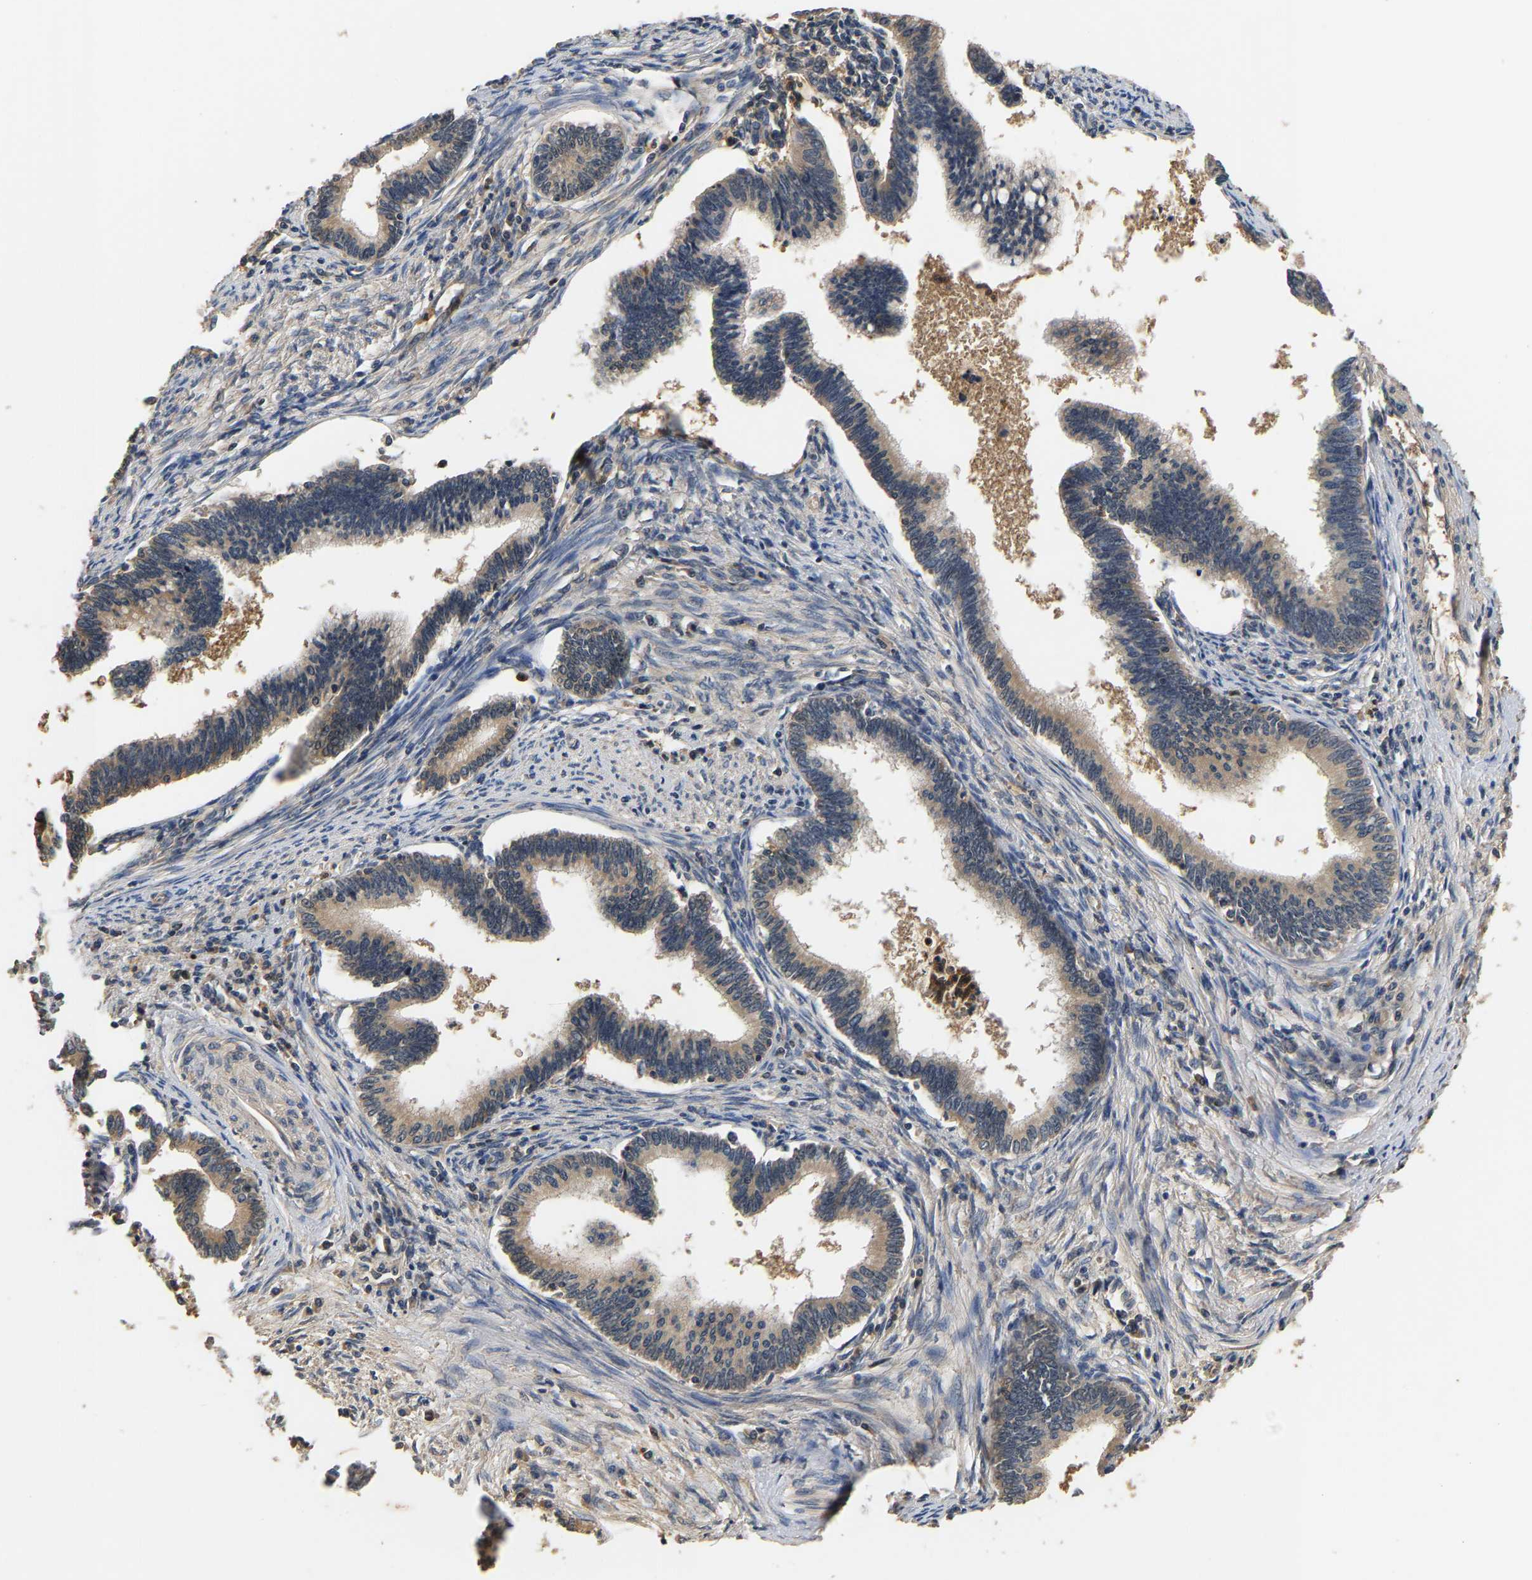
{"staining": {"intensity": "weak", "quantity": ">75%", "location": "cytoplasmic/membranous"}, "tissue": "cervical cancer", "cell_type": "Tumor cells", "image_type": "cancer", "snomed": [{"axis": "morphology", "description": "Adenocarcinoma, NOS"}, {"axis": "topography", "description": "Cervix"}], "caption": "Immunohistochemistry of human cervical adenocarcinoma reveals low levels of weak cytoplasmic/membranous staining in about >75% of tumor cells.", "gene": "GPI", "patient": {"sex": "female", "age": 36}}